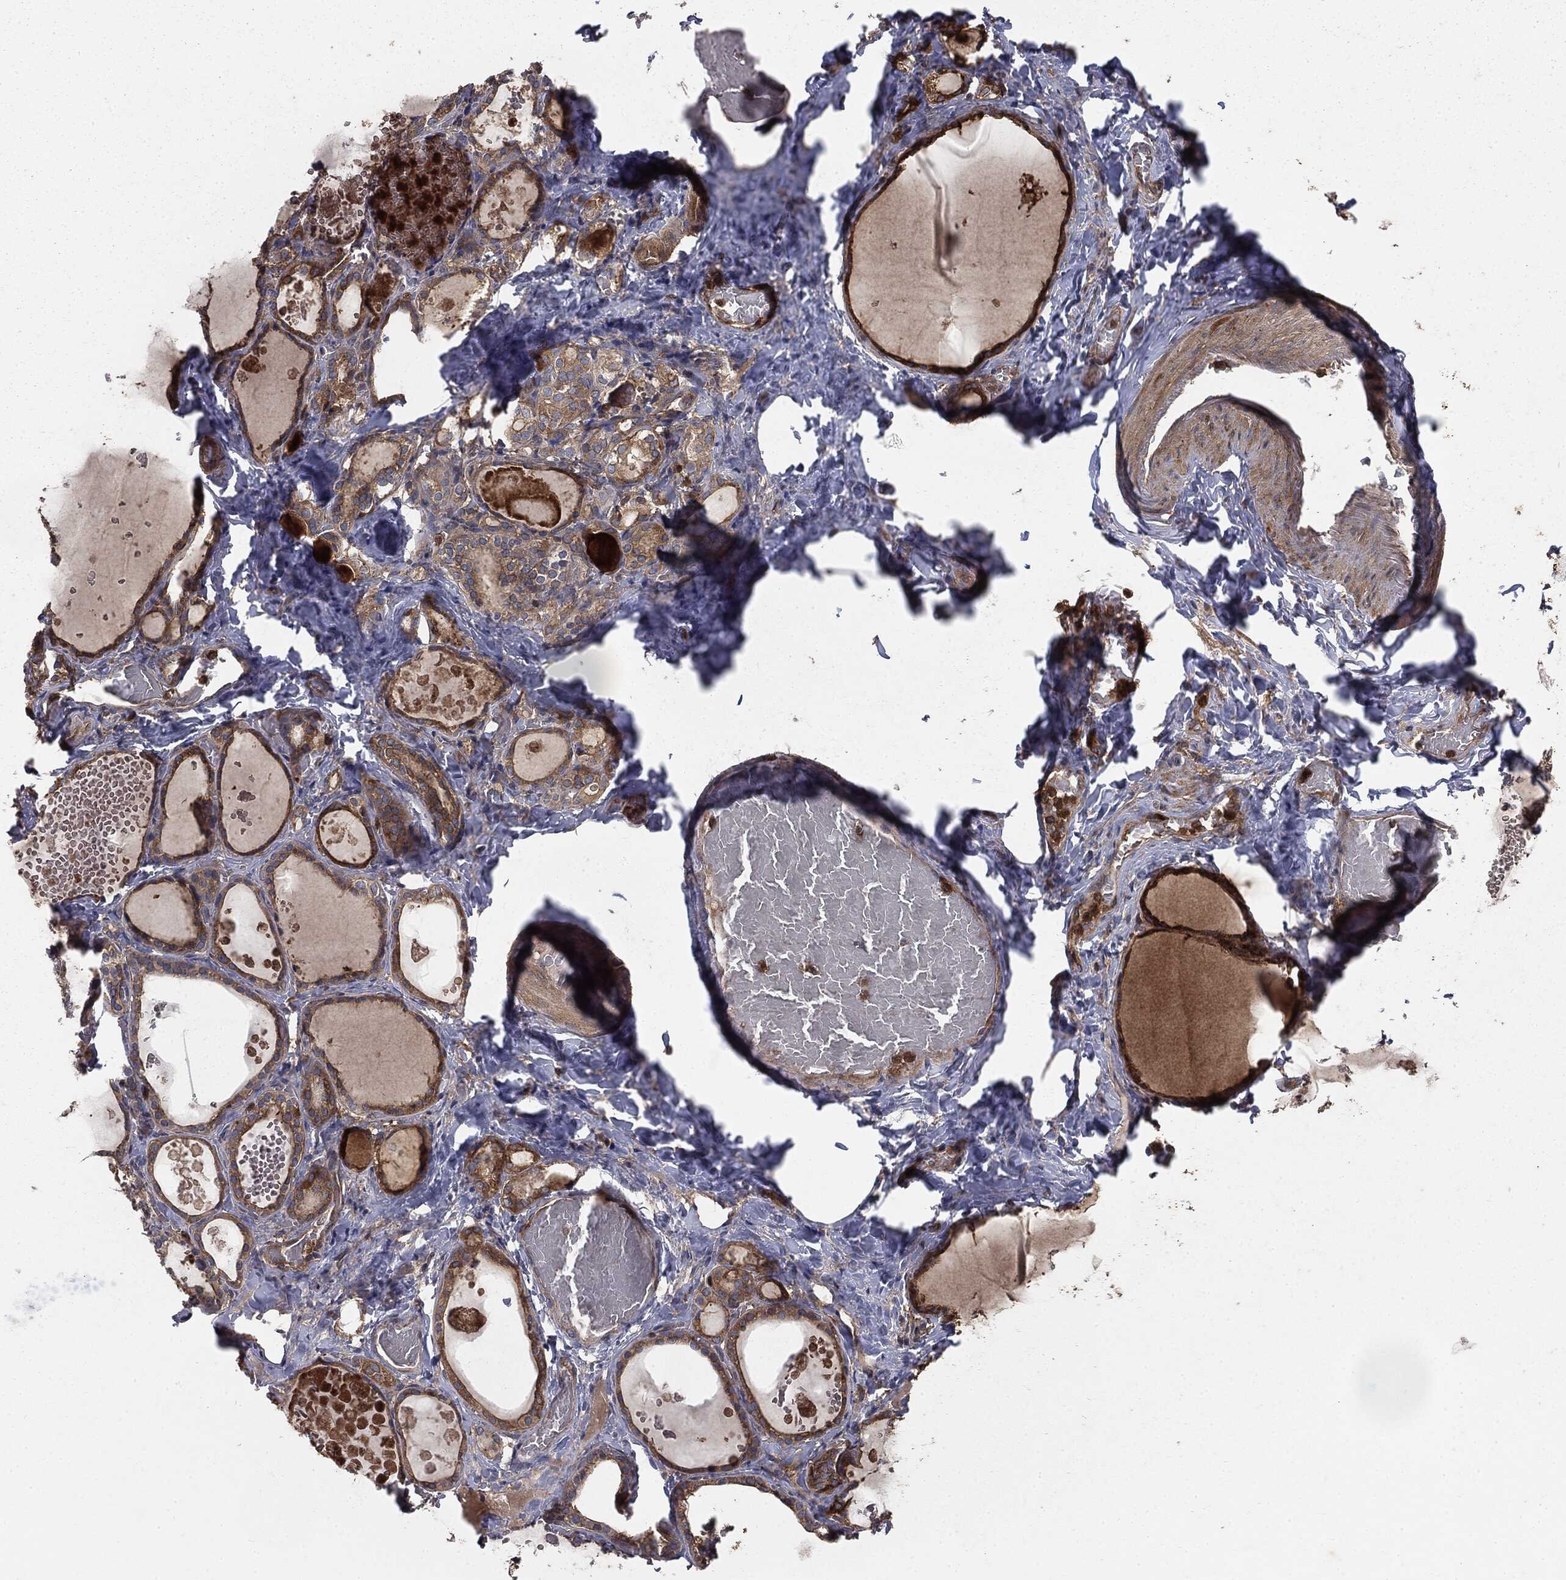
{"staining": {"intensity": "moderate", "quantity": ">75%", "location": "cytoplasmic/membranous"}, "tissue": "thyroid gland", "cell_type": "Glandular cells", "image_type": "normal", "snomed": [{"axis": "morphology", "description": "Normal tissue, NOS"}, {"axis": "topography", "description": "Thyroid gland"}], "caption": "An IHC photomicrograph of benign tissue is shown. Protein staining in brown labels moderate cytoplasmic/membranous positivity in thyroid gland within glandular cells.", "gene": "GNB5", "patient": {"sex": "female", "age": 56}}